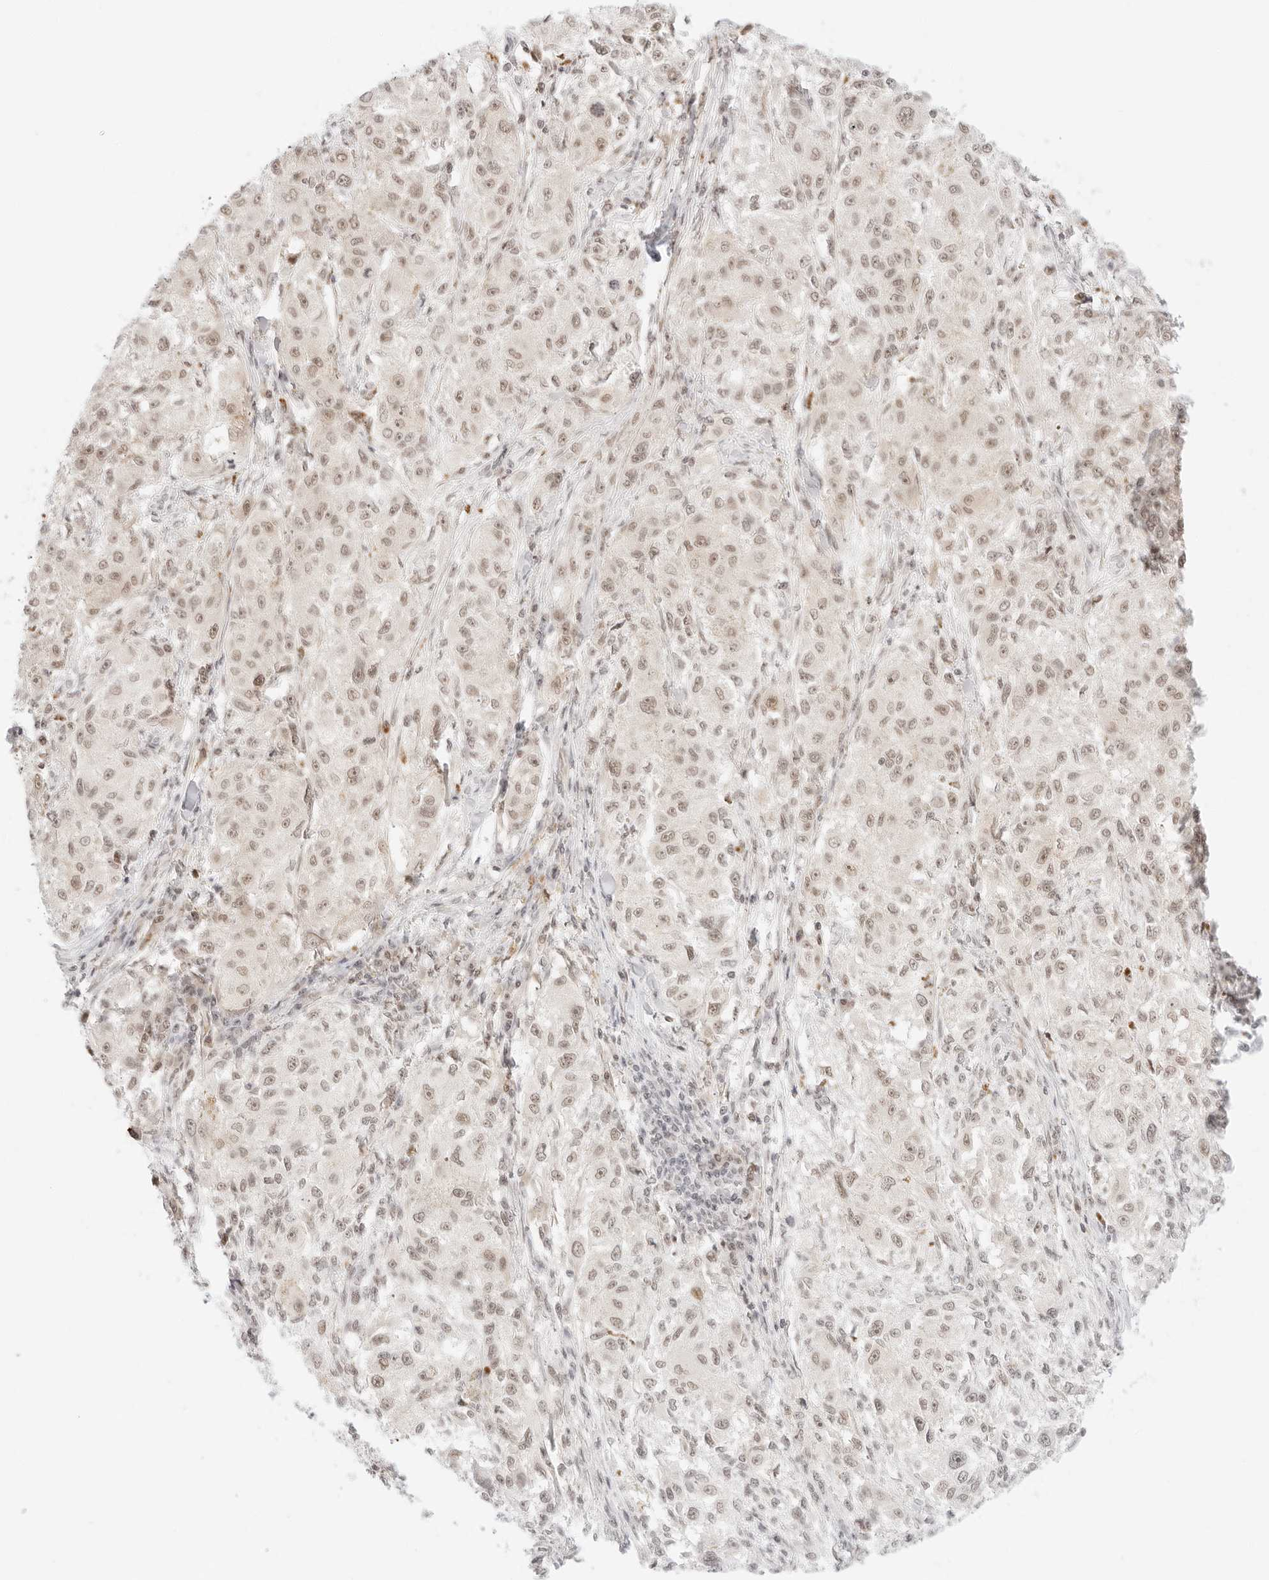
{"staining": {"intensity": "weak", "quantity": ">75%", "location": "nuclear"}, "tissue": "melanoma", "cell_type": "Tumor cells", "image_type": "cancer", "snomed": [{"axis": "morphology", "description": "Necrosis, NOS"}, {"axis": "morphology", "description": "Malignant melanoma, NOS"}, {"axis": "topography", "description": "Skin"}], "caption": "Melanoma stained for a protein exhibits weak nuclear positivity in tumor cells.", "gene": "ITGA6", "patient": {"sex": "female", "age": 87}}